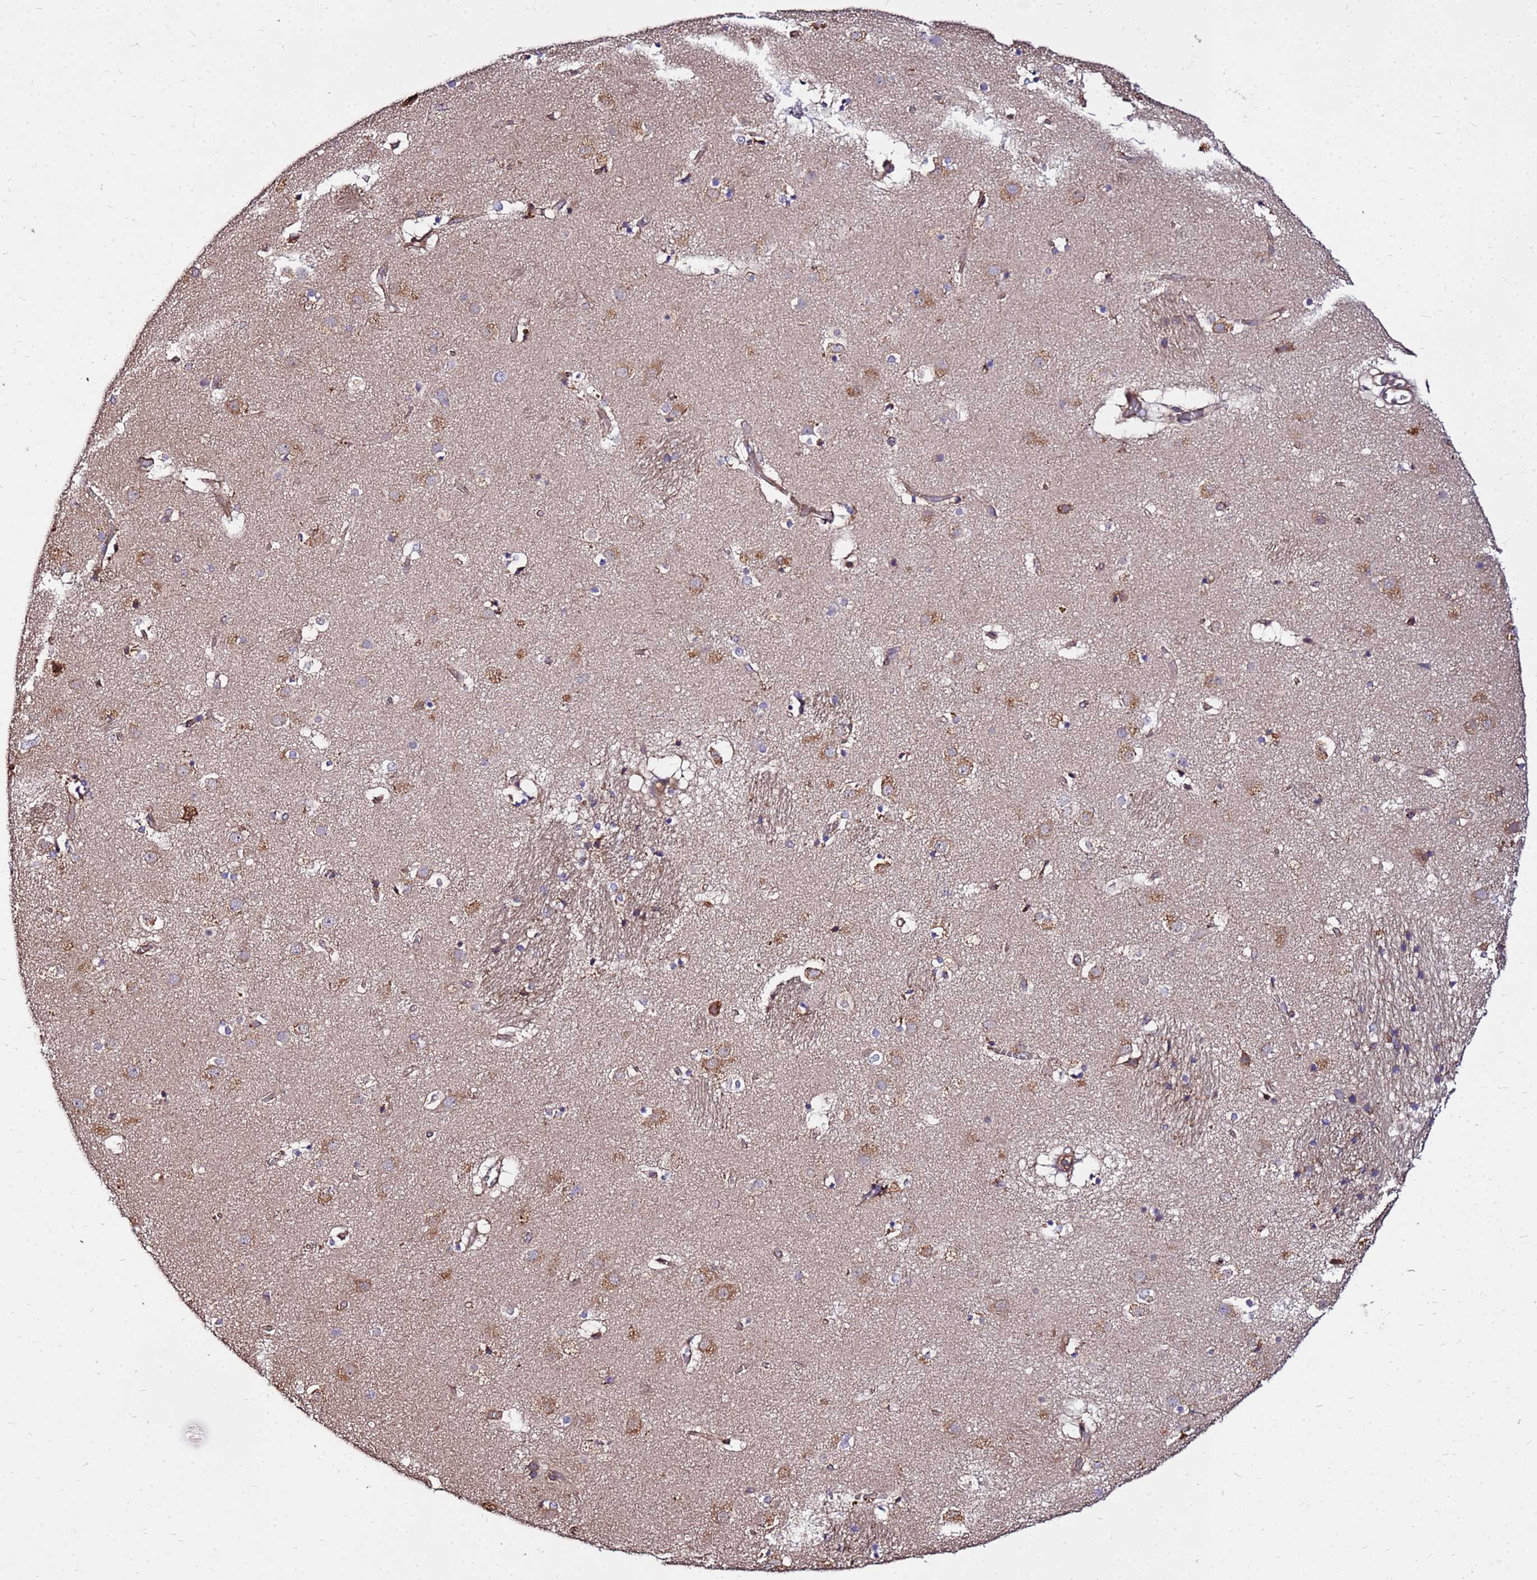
{"staining": {"intensity": "negative", "quantity": "none", "location": "none"}, "tissue": "caudate", "cell_type": "Glial cells", "image_type": "normal", "snomed": [{"axis": "morphology", "description": "Normal tissue, NOS"}, {"axis": "topography", "description": "Lateral ventricle wall"}], "caption": "Immunohistochemistry histopathology image of unremarkable caudate: caudate stained with DAB (3,3'-diaminobenzidine) shows no significant protein staining in glial cells.", "gene": "WWC2", "patient": {"sex": "male", "age": 70}}